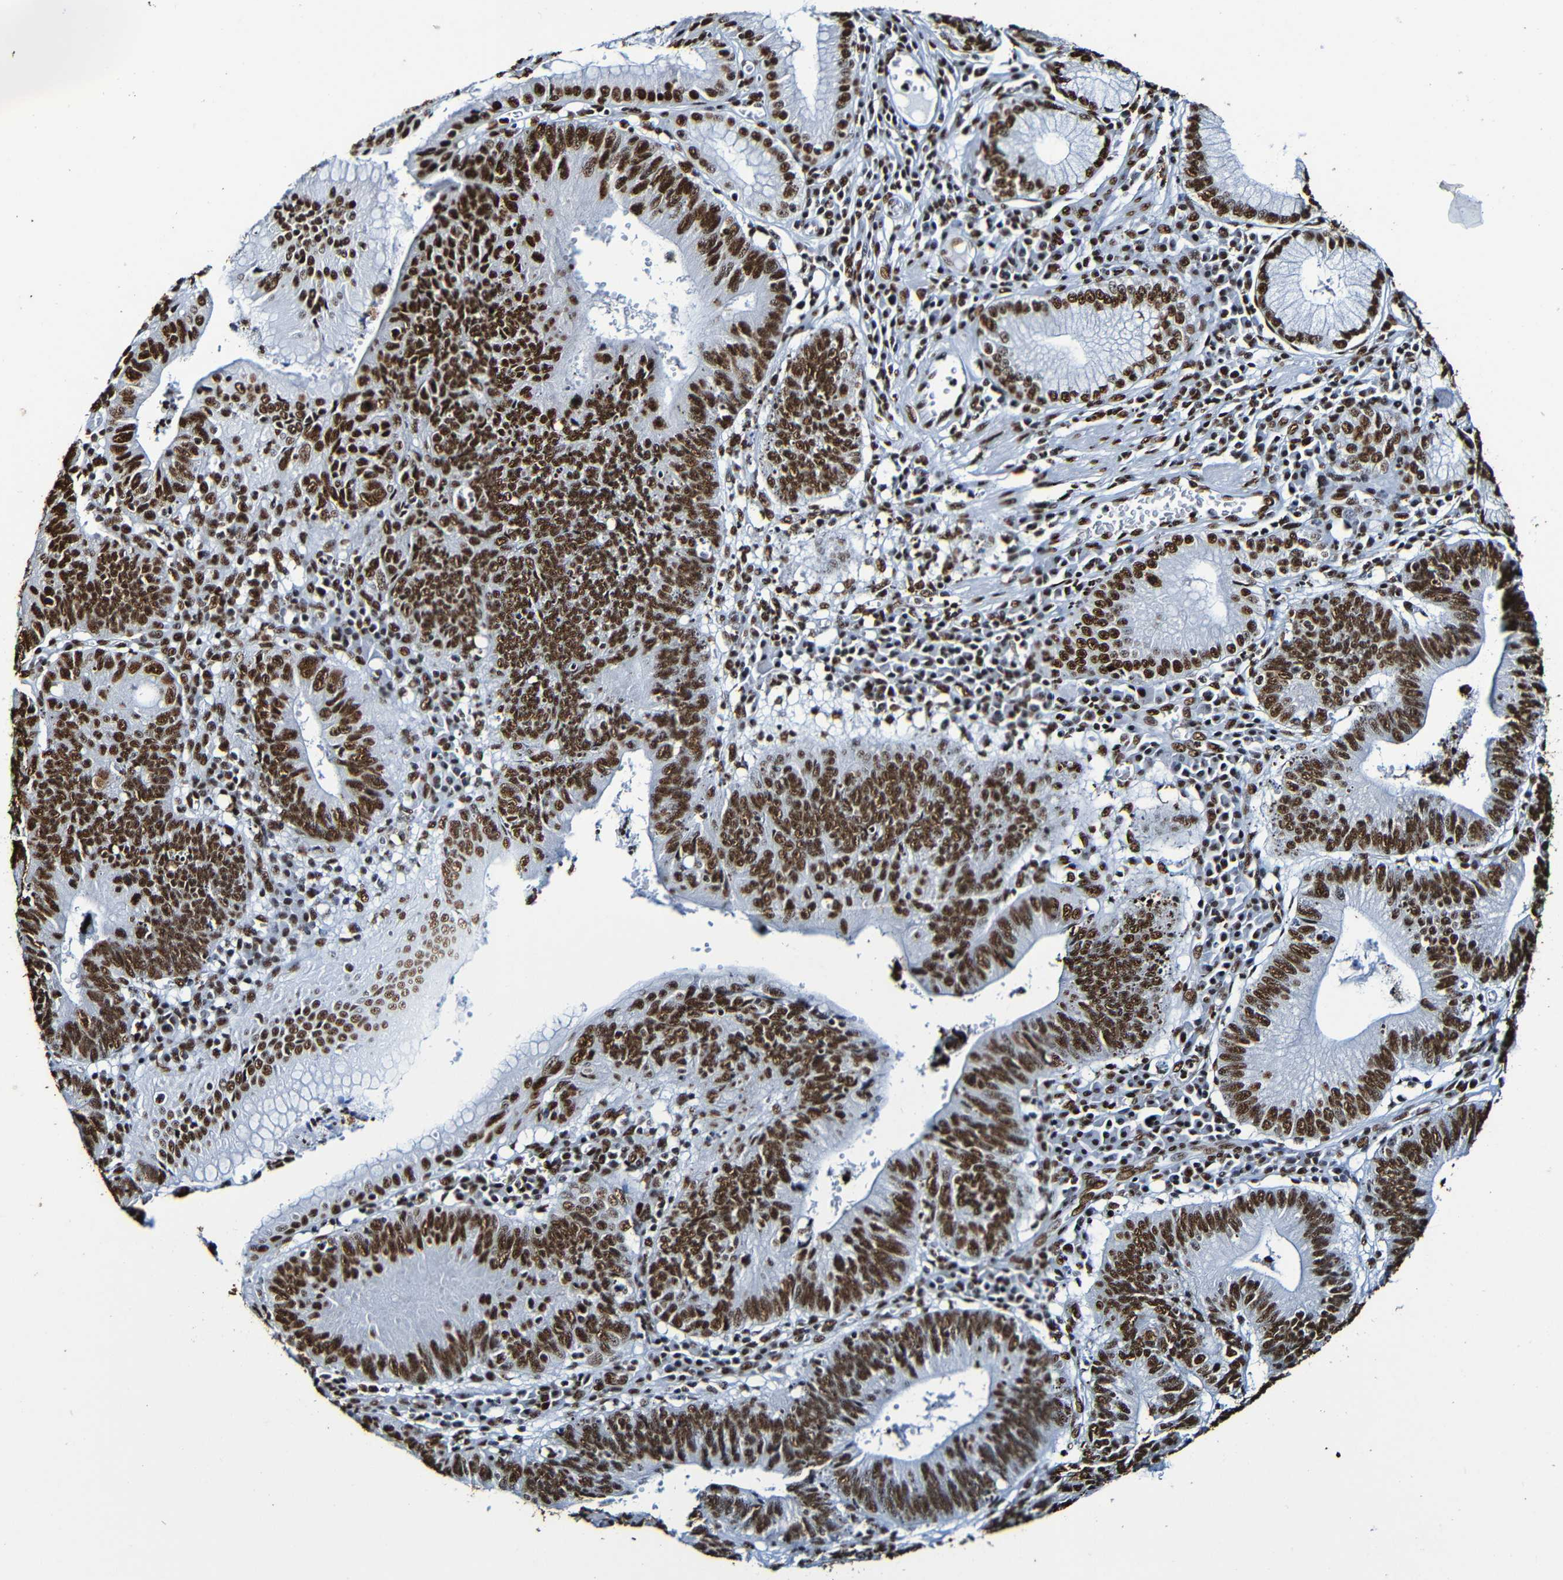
{"staining": {"intensity": "strong", "quantity": ">75%", "location": "nuclear"}, "tissue": "stomach cancer", "cell_type": "Tumor cells", "image_type": "cancer", "snomed": [{"axis": "morphology", "description": "Adenocarcinoma, NOS"}, {"axis": "topography", "description": "Stomach"}], "caption": "Protein analysis of stomach cancer (adenocarcinoma) tissue shows strong nuclear staining in approximately >75% of tumor cells. (Stains: DAB (3,3'-diaminobenzidine) in brown, nuclei in blue, Microscopy: brightfield microscopy at high magnification).", "gene": "SRSF3", "patient": {"sex": "male", "age": 59}}